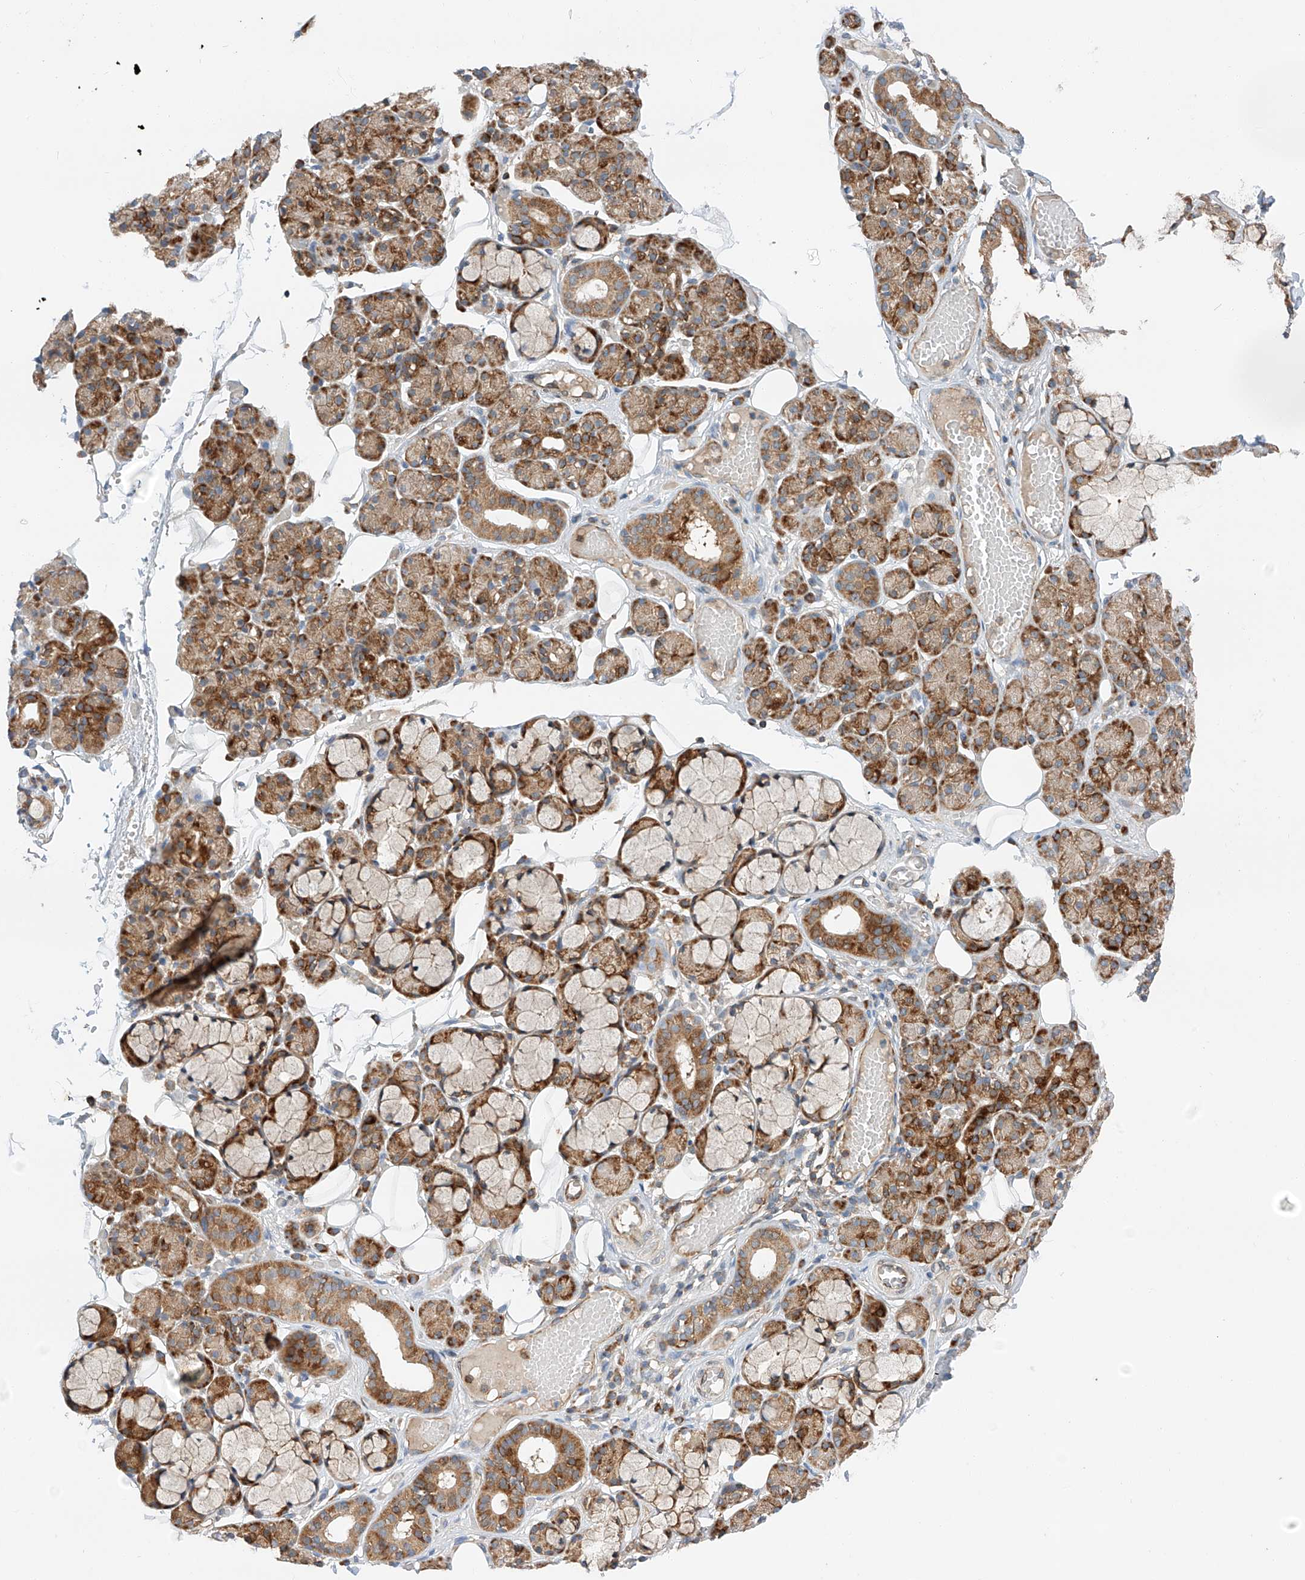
{"staining": {"intensity": "moderate", "quantity": "25%-75%", "location": "cytoplasmic/membranous"}, "tissue": "salivary gland", "cell_type": "Glandular cells", "image_type": "normal", "snomed": [{"axis": "morphology", "description": "Normal tissue, NOS"}, {"axis": "topography", "description": "Salivary gland"}], "caption": "DAB (3,3'-diaminobenzidine) immunohistochemical staining of unremarkable human salivary gland displays moderate cytoplasmic/membranous protein staining in about 25%-75% of glandular cells. The staining is performed using DAB brown chromogen to label protein expression. The nuclei are counter-stained blue using hematoxylin.", "gene": "RUSC1", "patient": {"sex": "male", "age": 63}}